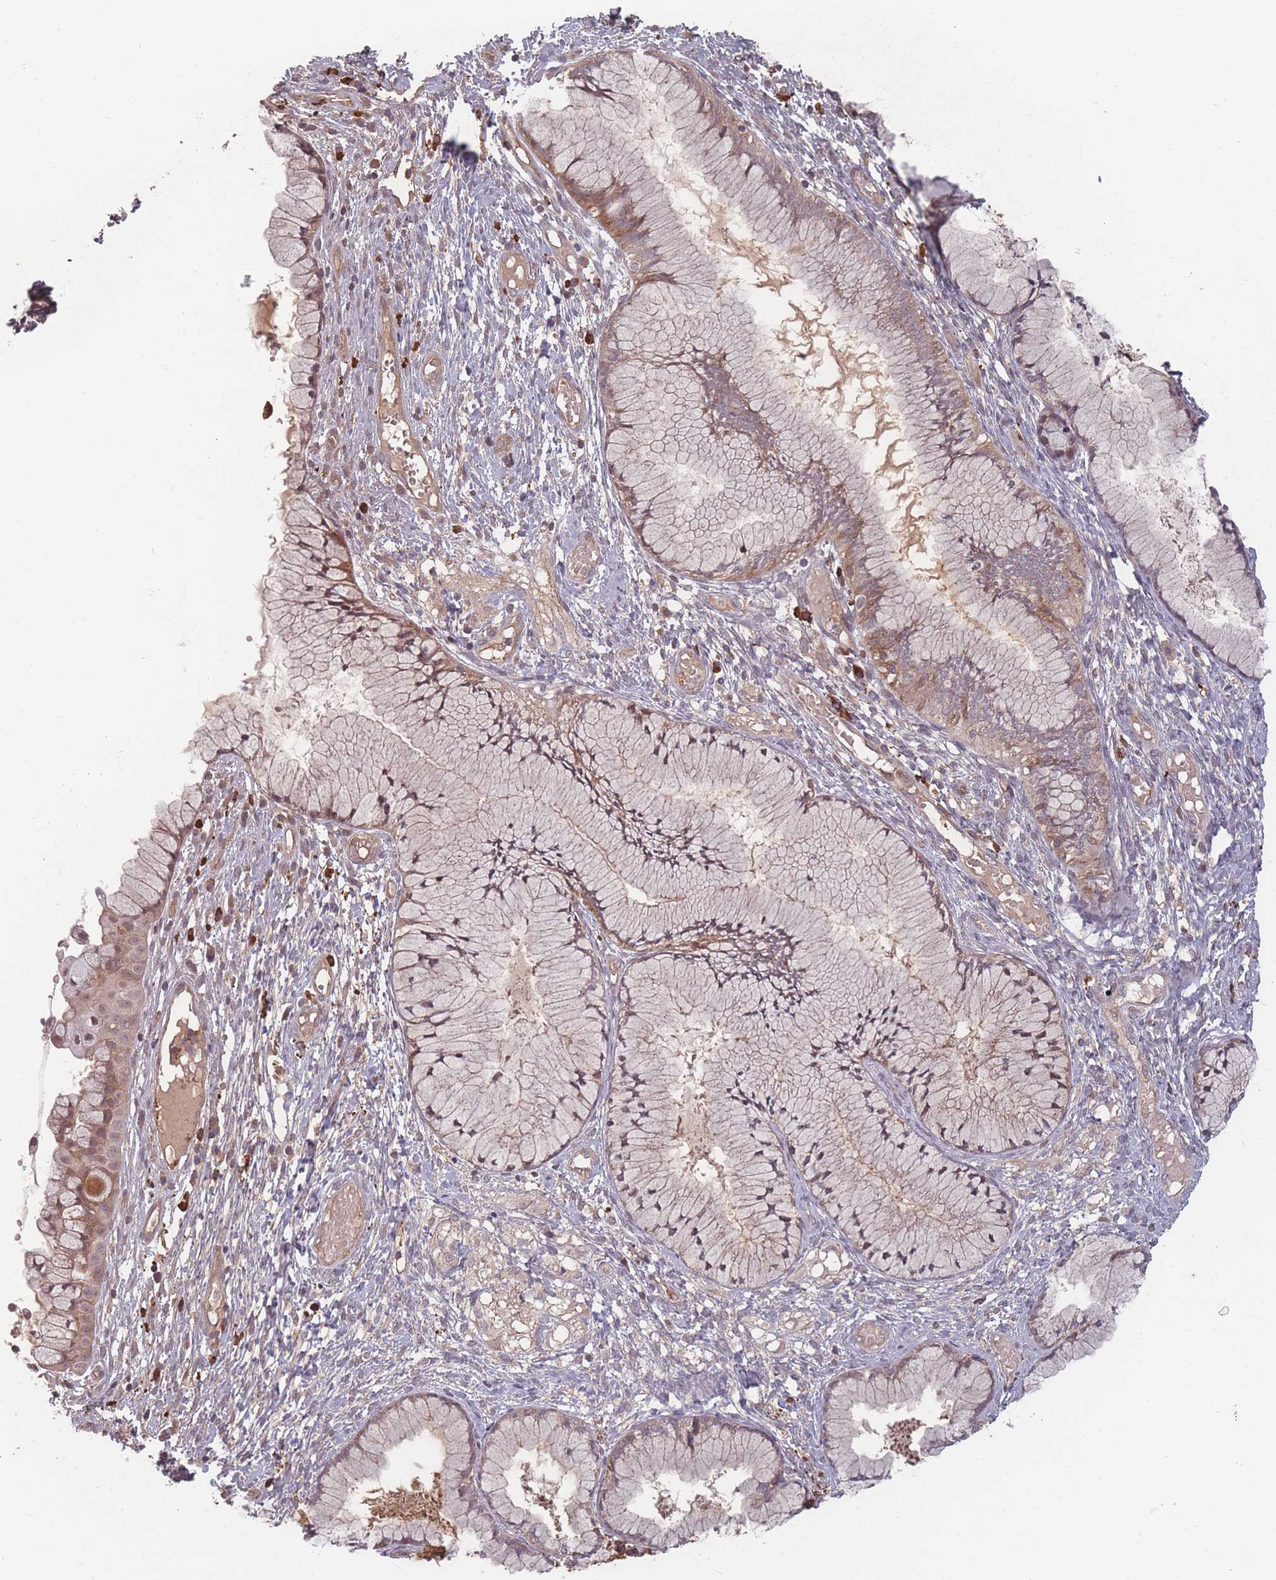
{"staining": {"intensity": "moderate", "quantity": "25%-75%", "location": "cytoplasmic/membranous"}, "tissue": "cervix", "cell_type": "Glandular cells", "image_type": "normal", "snomed": [{"axis": "morphology", "description": "Normal tissue, NOS"}, {"axis": "topography", "description": "Cervix"}], "caption": "Protein analysis of benign cervix reveals moderate cytoplasmic/membranous expression in about 25%-75% of glandular cells. The staining is performed using DAB (3,3'-diaminobenzidine) brown chromogen to label protein expression. The nuclei are counter-stained blue using hematoxylin.", "gene": "HAGH", "patient": {"sex": "female", "age": 42}}